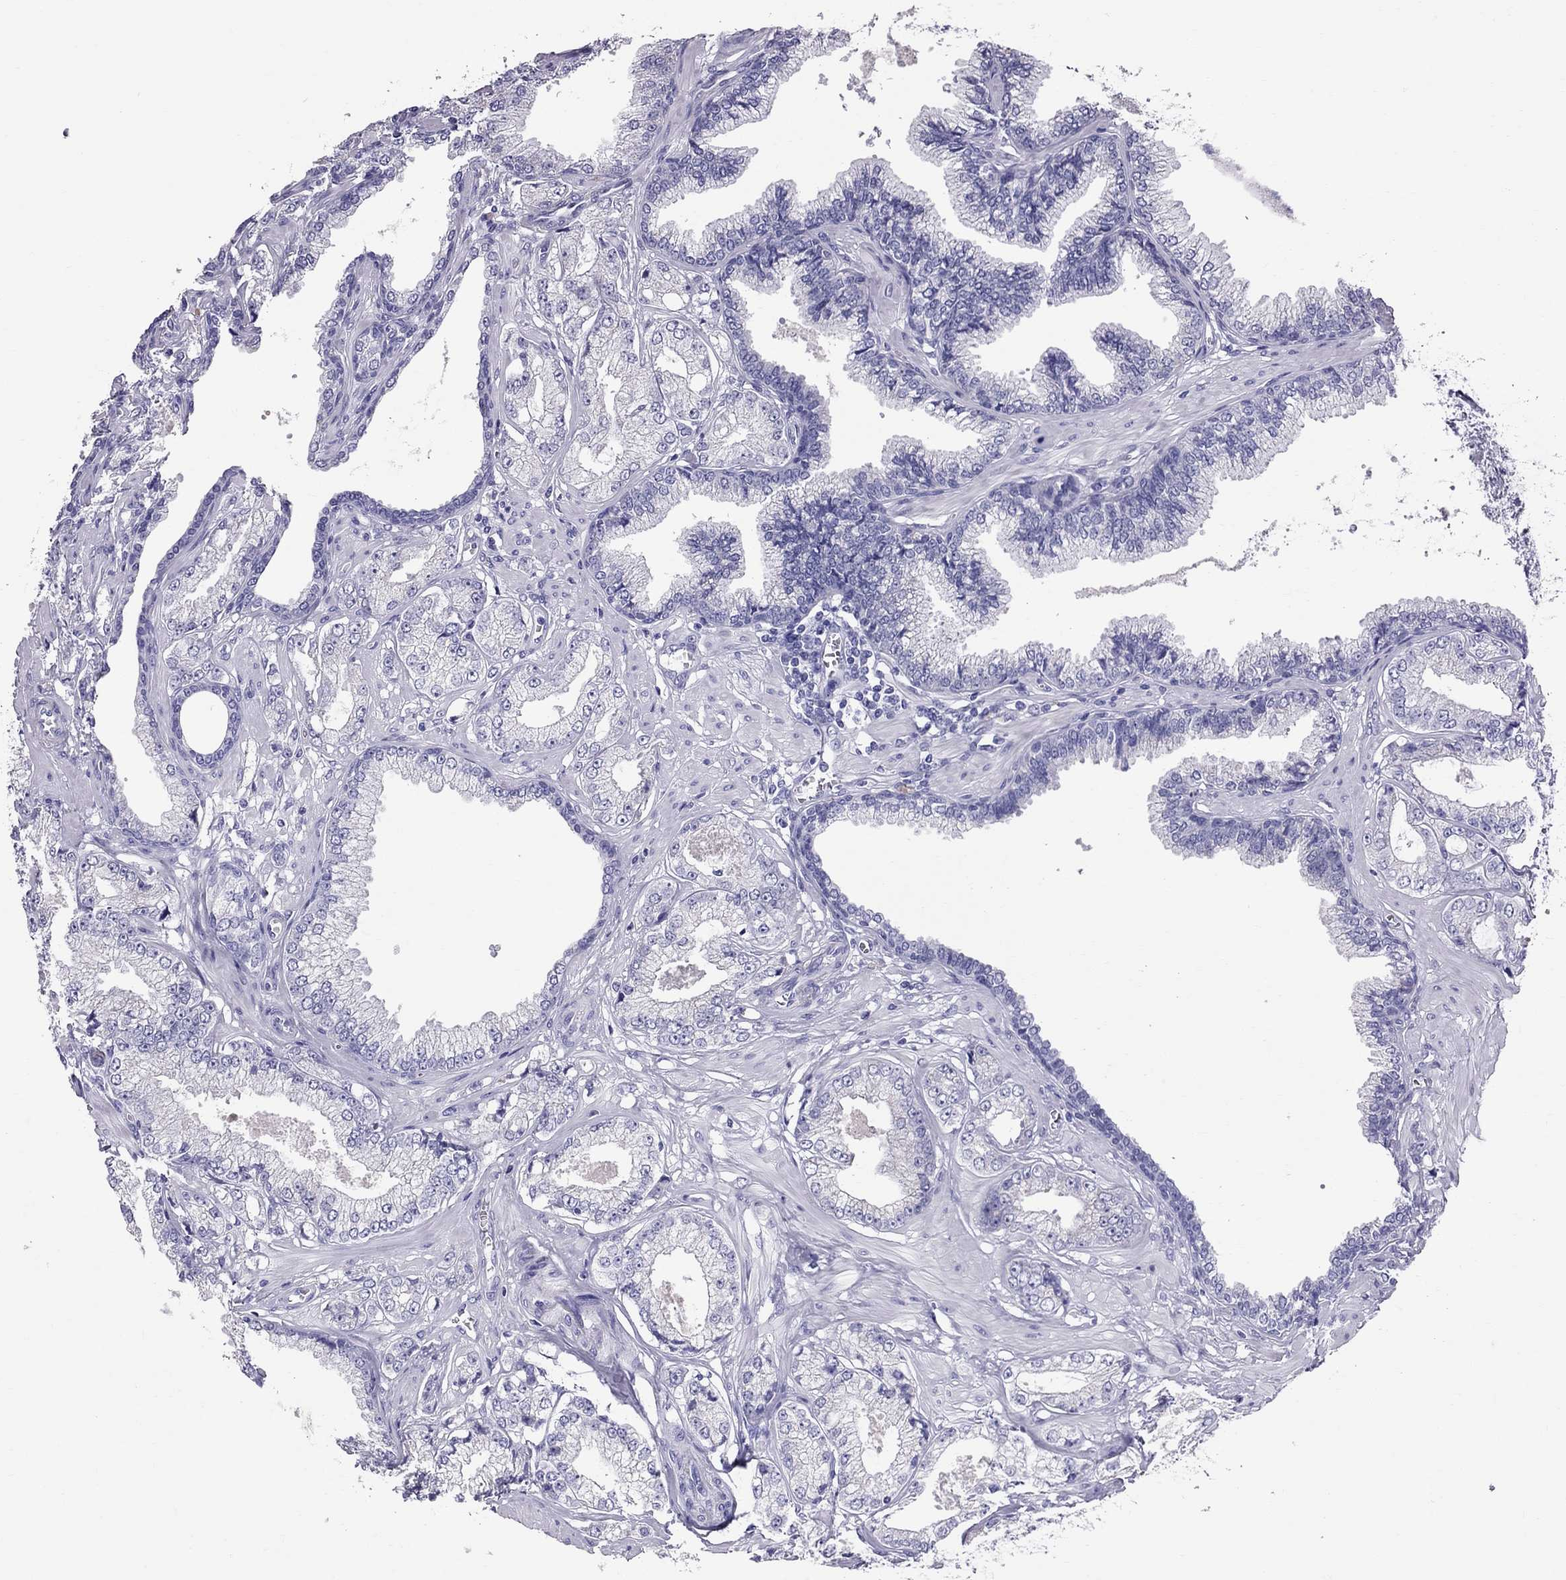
{"staining": {"intensity": "negative", "quantity": "none", "location": "none"}, "tissue": "prostate cancer", "cell_type": "Tumor cells", "image_type": "cancer", "snomed": [{"axis": "morphology", "description": "Adenocarcinoma, NOS"}, {"axis": "topography", "description": "Prostate"}], "caption": "An immunohistochemistry micrograph of prostate adenocarcinoma is shown. There is no staining in tumor cells of prostate adenocarcinoma.", "gene": "TTLL13", "patient": {"sex": "male", "age": 64}}